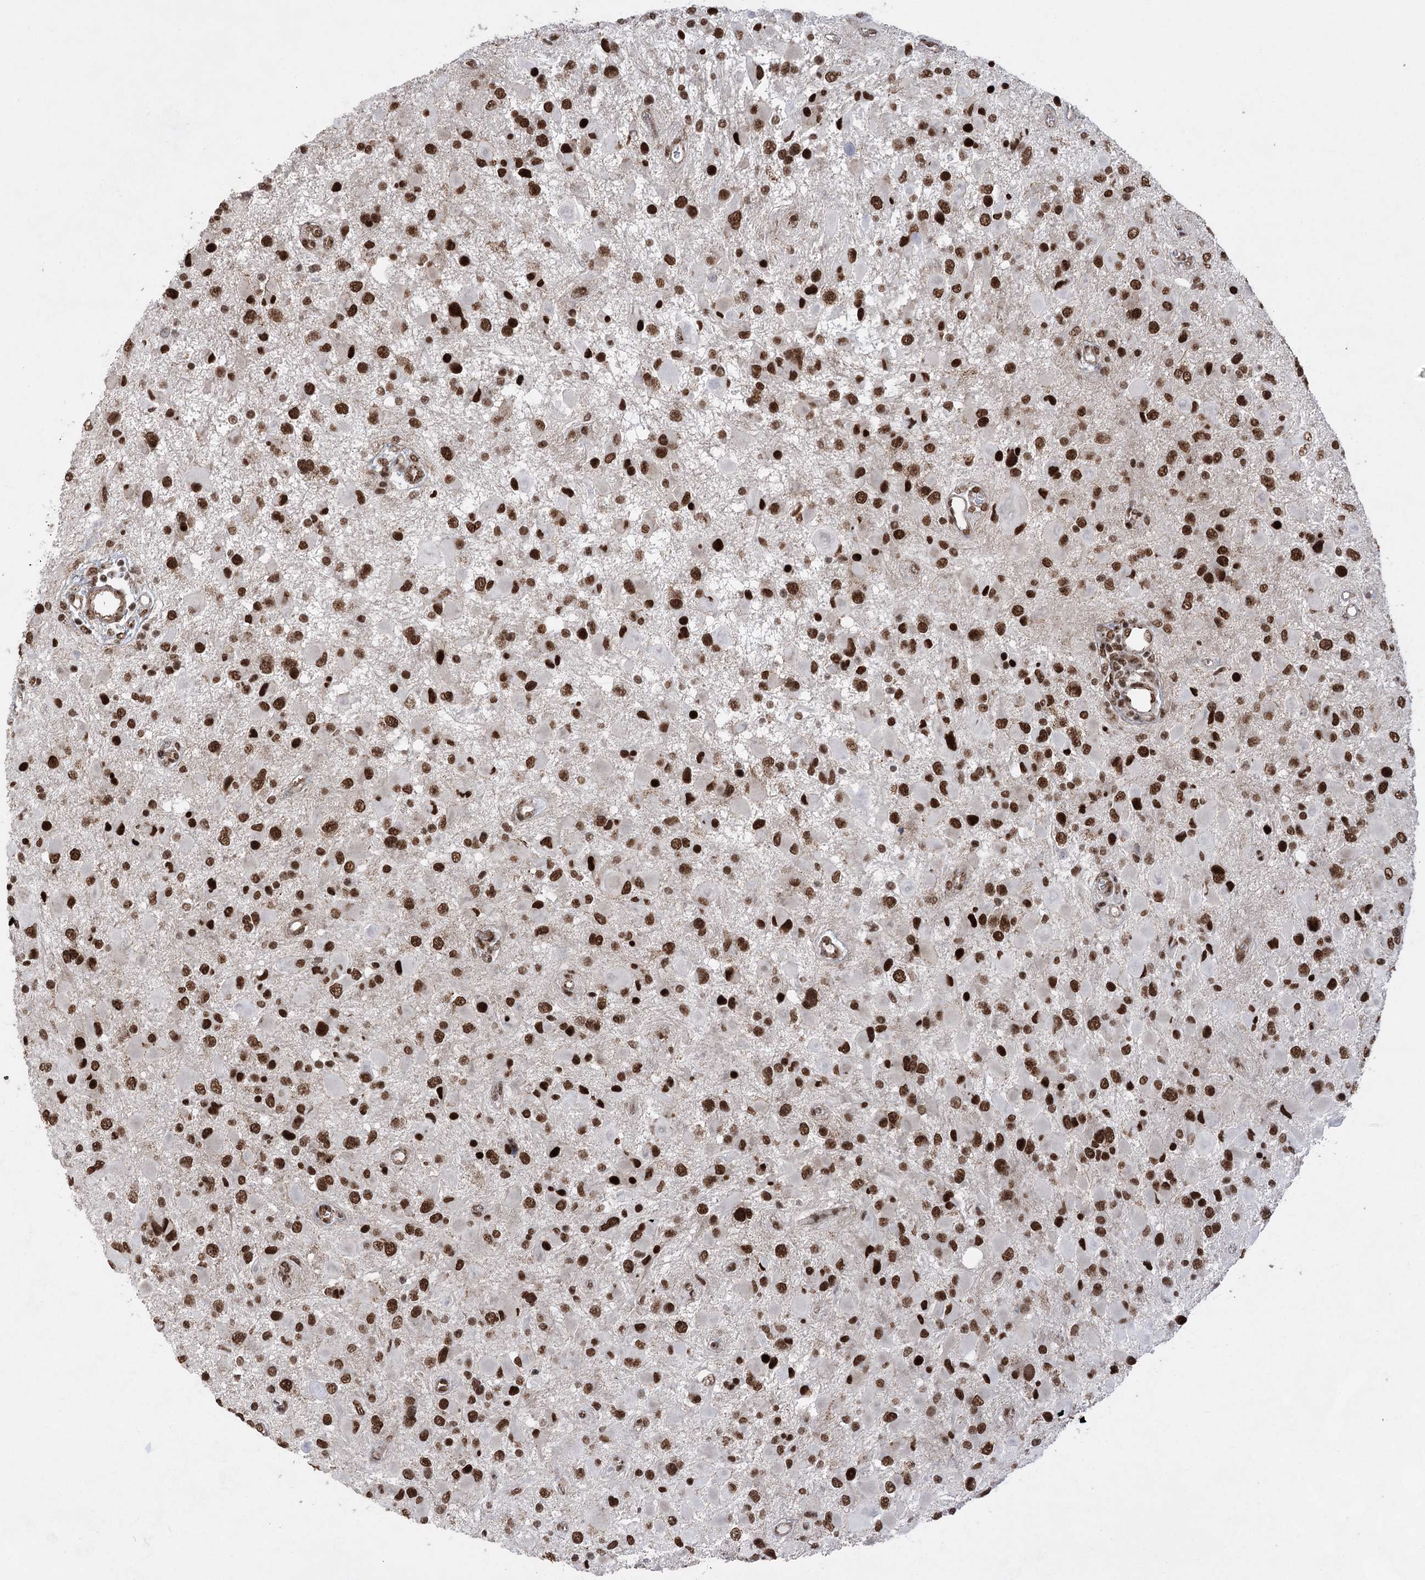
{"staining": {"intensity": "strong", "quantity": ">75%", "location": "nuclear"}, "tissue": "glioma", "cell_type": "Tumor cells", "image_type": "cancer", "snomed": [{"axis": "morphology", "description": "Glioma, malignant, High grade"}, {"axis": "topography", "description": "Brain"}], "caption": "IHC (DAB (3,3'-diaminobenzidine)) staining of glioma demonstrates strong nuclear protein positivity in approximately >75% of tumor cells.", "gene": "ZCCHC8", "patient": {"sex": "male", "age": 53}}